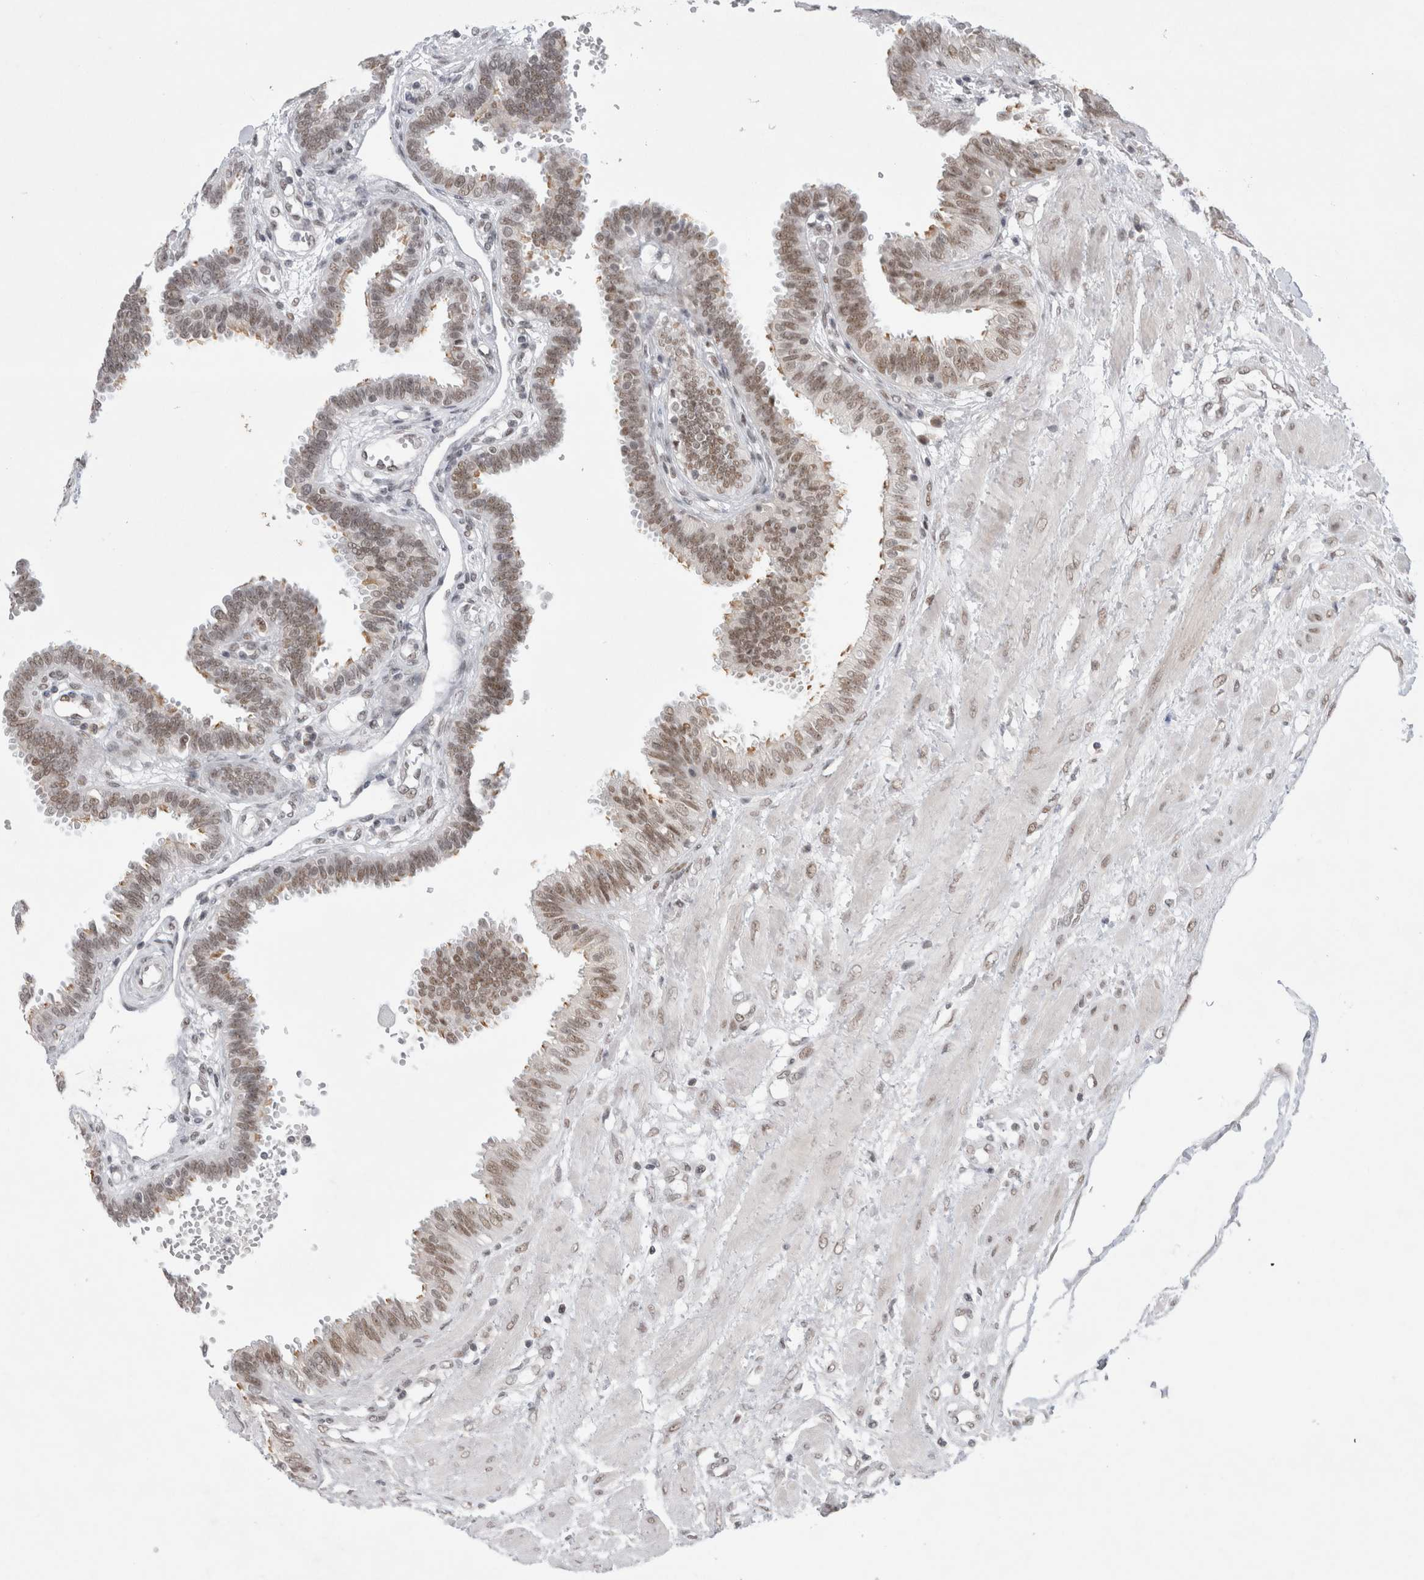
{"staining": {"intensity": "weak", "quantity": ">75%", "location": "cytoplasmic/membranous,nuclear"}, "tissue": "fallopian tube", "cell_type": "Glandular cells", "image_type": "normal", "snomed": [{"axis": "morphology", "description": "Normal tissue, NOS"}, {"axis": "topography", "description": "Fallopian tube"}], "caption": "Benign fallopian tube was stained to show a protein in brown. There is low levels of weak cytoplasmic/membranous,nuclear positivity in about >75% of glandular cells. Immunohistochemistry (ihc) stains the protein of interest in brown and the nuclei are stained blue.", "gene": "RECQL4", "patient": {"sex": "female", "age": 32}}